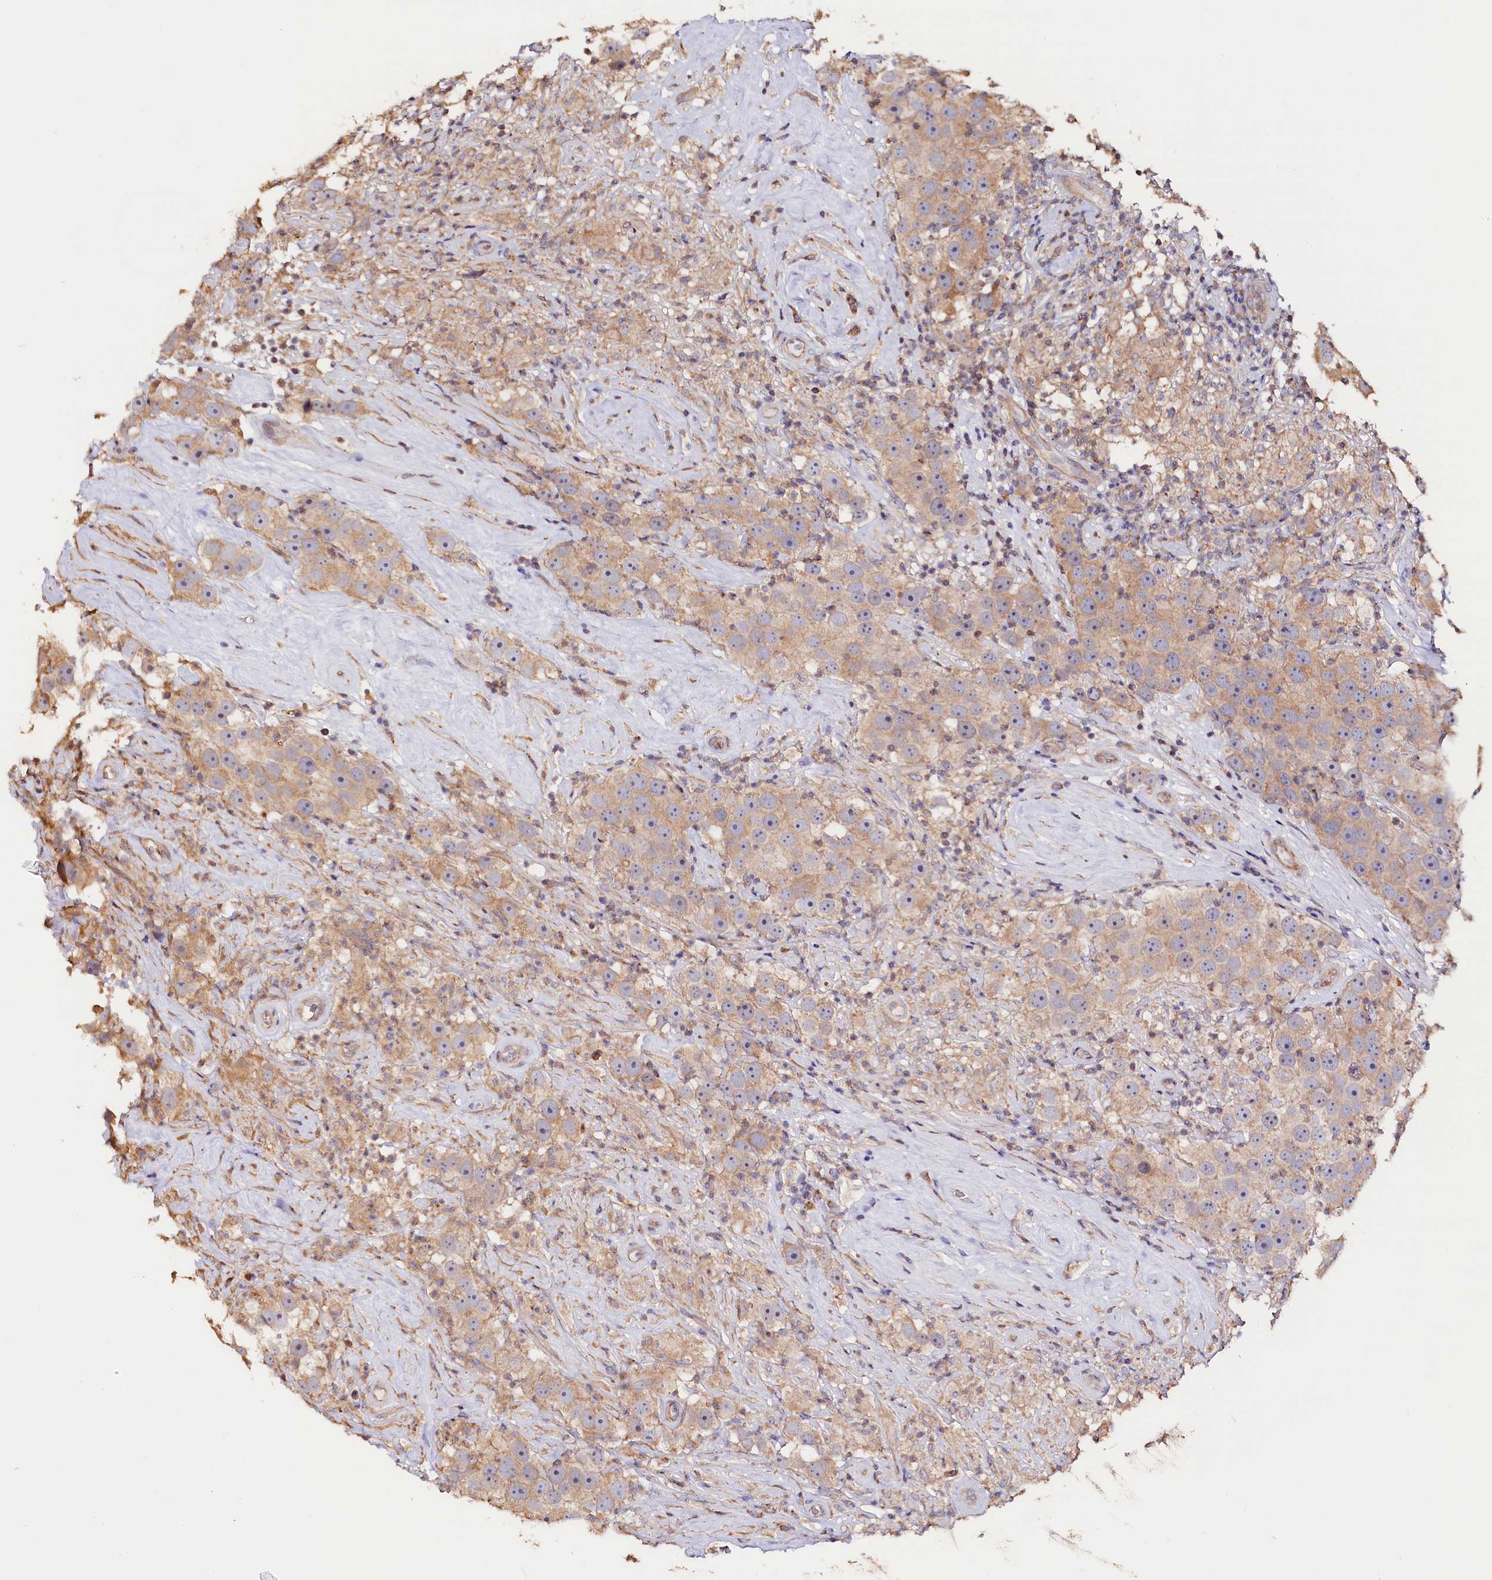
{"staining": {"intensity": "weak", "quantity": ">75%", "location": "cytoplasmic/membranous"}, "tissue": "testis cancer", "cell_type": "Tumor cells", "image_type": "cancer", "snomed": [{"axis": "morphology", "description": "Seminoma, NOS"}, {"axis": "topography", "description": "Testis"}], "caption": "The micrograph exhibits staining of testis cancer (seminoma), revealing weak cytoplasmic/membranous protein staining (brown color) within tumor cells.", "gene": "KATNB1", "patient": {"sex": "male", "age": 49}}